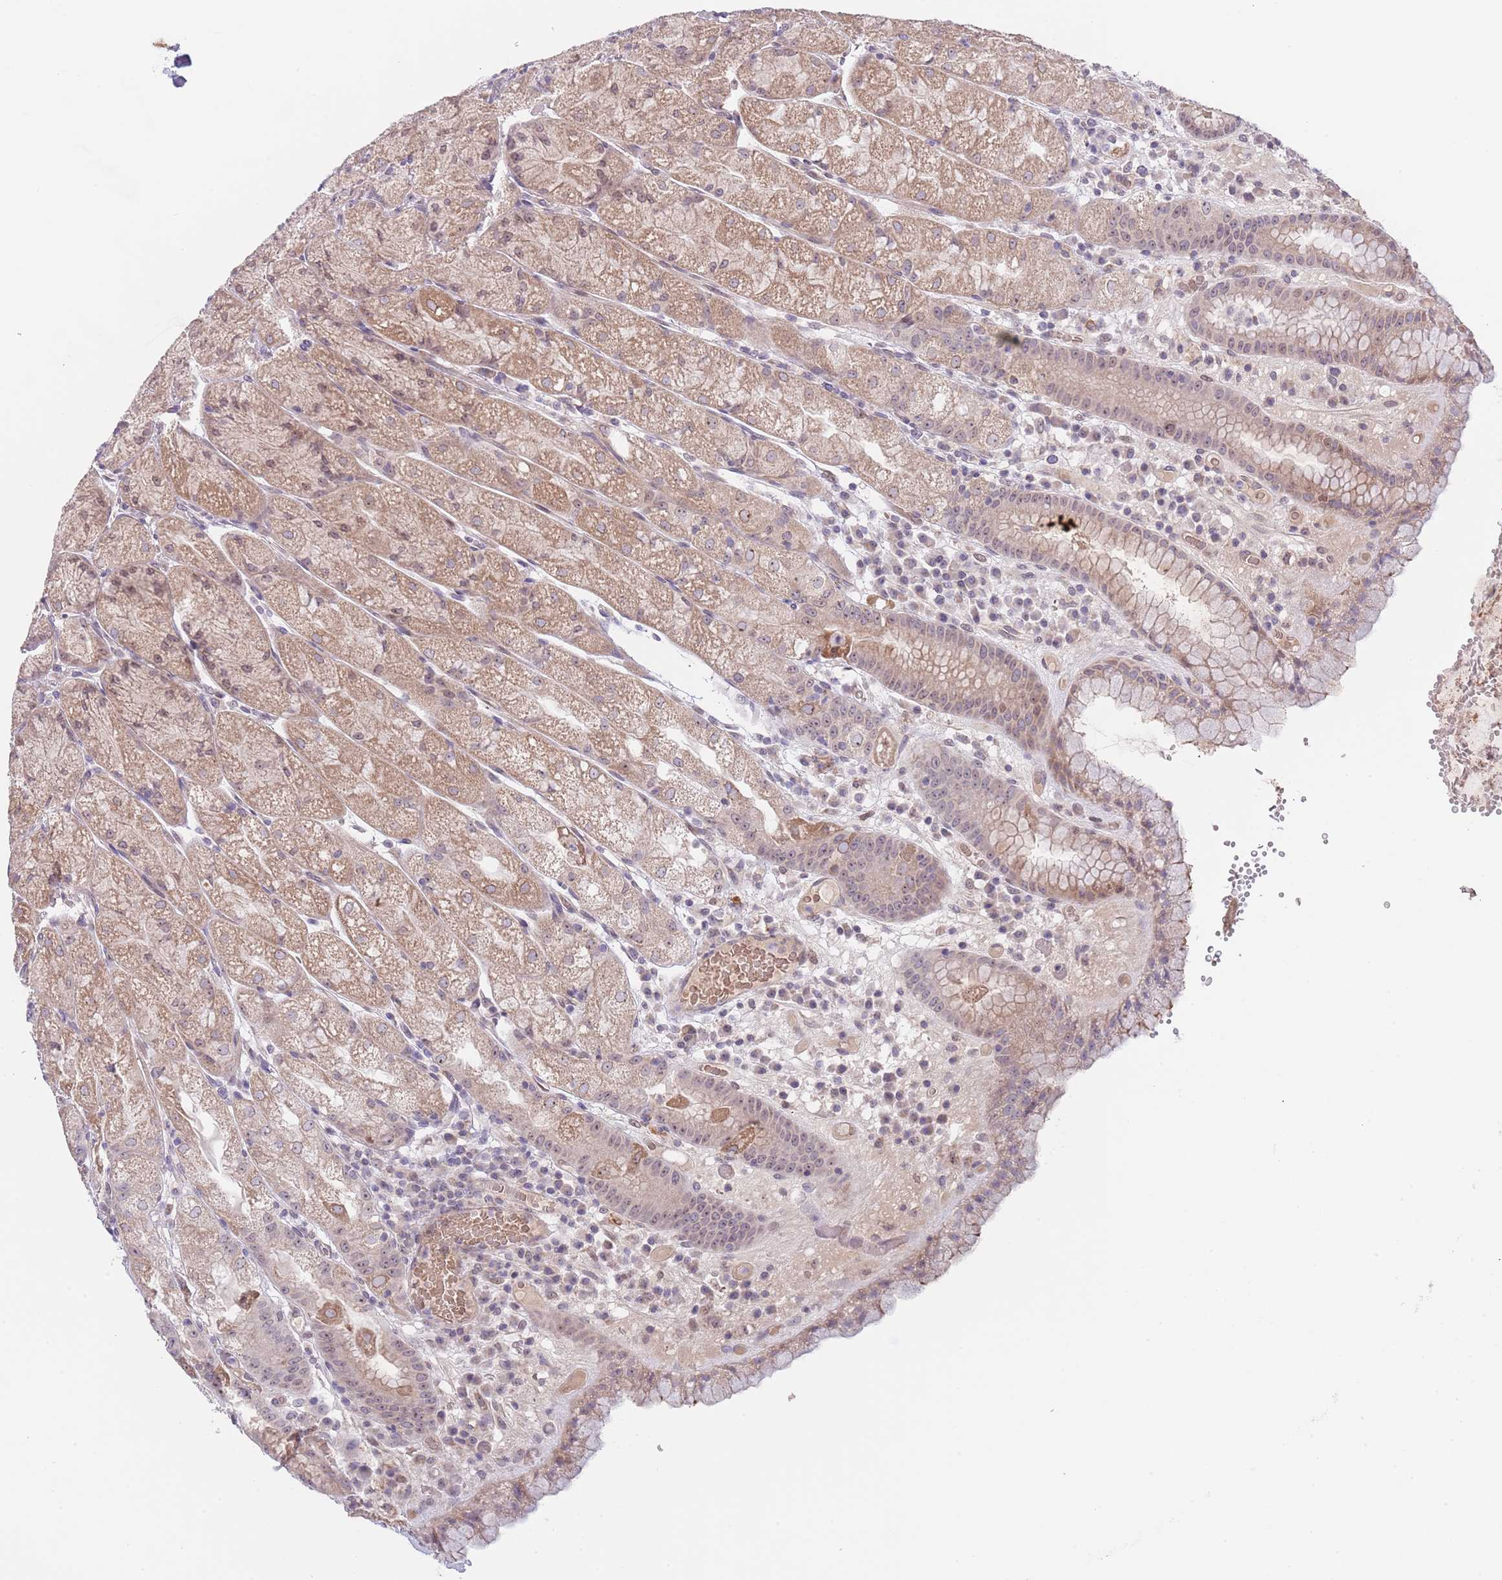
{"staining": {"intensity": "moderate", "quantity": ">75%", "location": "cytoplasmic/membranous,nuclear"}, "tissue": "stomach", "cell_type": "Glandular cells", "image_type": "normal", "snomed": [{"axis": "morphology", "description": "Normal tissue, NOS"}, {"axis": "topography", "description": "Stomach, upper"}], "caption": "Stomach stained with a protein marker reveals moderate staining in glandular cells.", "gene": "AP1S2", "patient": {"sex": "male", "age": 52}}